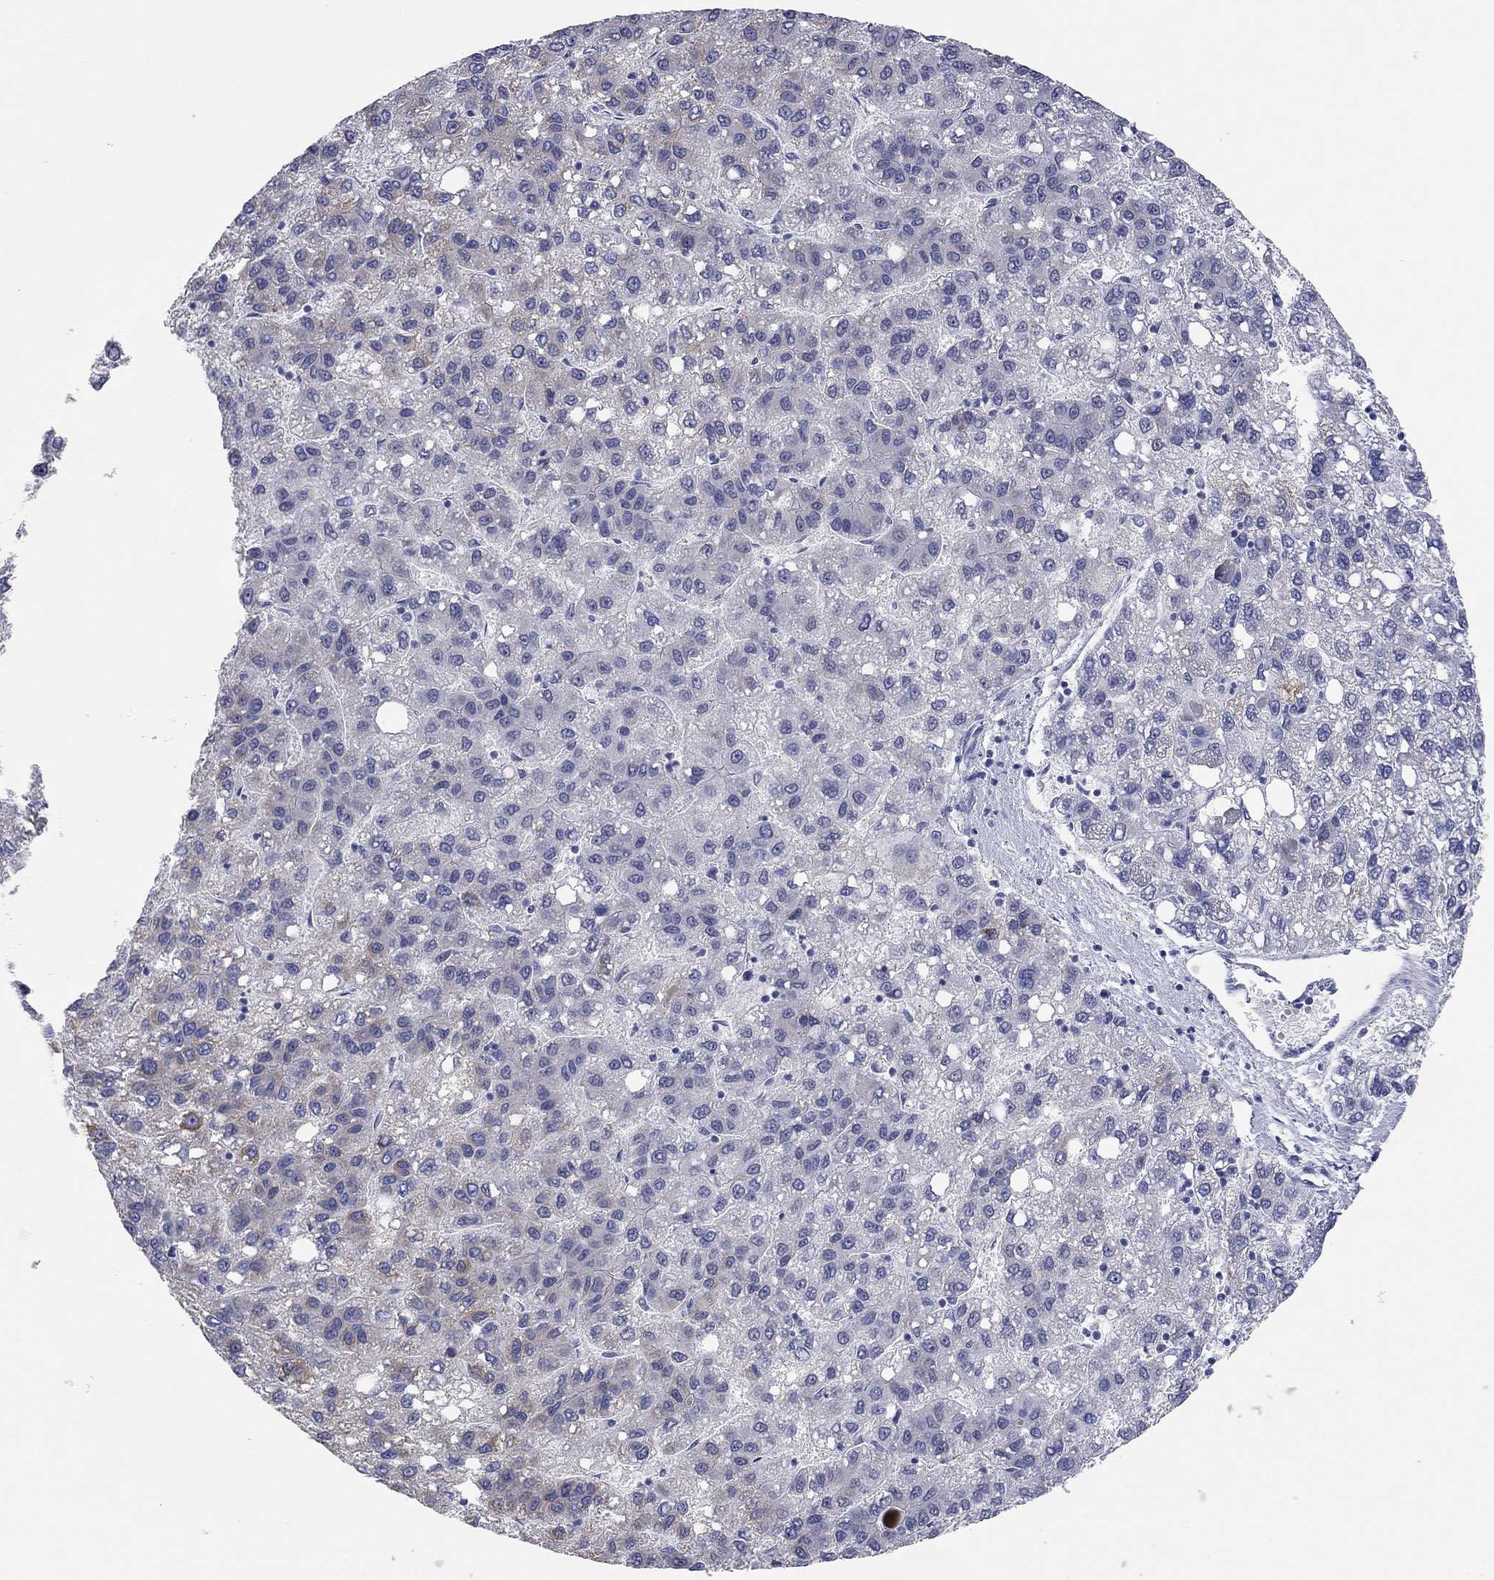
{"staining": {"intensity": "weak", "quantity": "<25%", "location": "cytoplasmic/membranous"}, "tissue": "liver cancer", "cell_type": "Tumor cells", "image_type": "cancer", "snomed": [{"axis": "morphology", "description": "Carcinoma, Hepatocellular, NOS"}, {"axis": "topography", "description": "Liver"}], "caption": "High magnification brightfield microscopy of liver cancer (hepatocellular carcinoma) stained with DAB (brown) and counterstained with hematoxylin (blue): tumor cells show no significant positivity. Brightfield microscopy of immunohistochemistry (IHC) stained with DAB (brown) and hematoxylin (blue), captured at high magnification.", "gene": "TMEM221", "patient": {"sex": "female", "age": 82}}